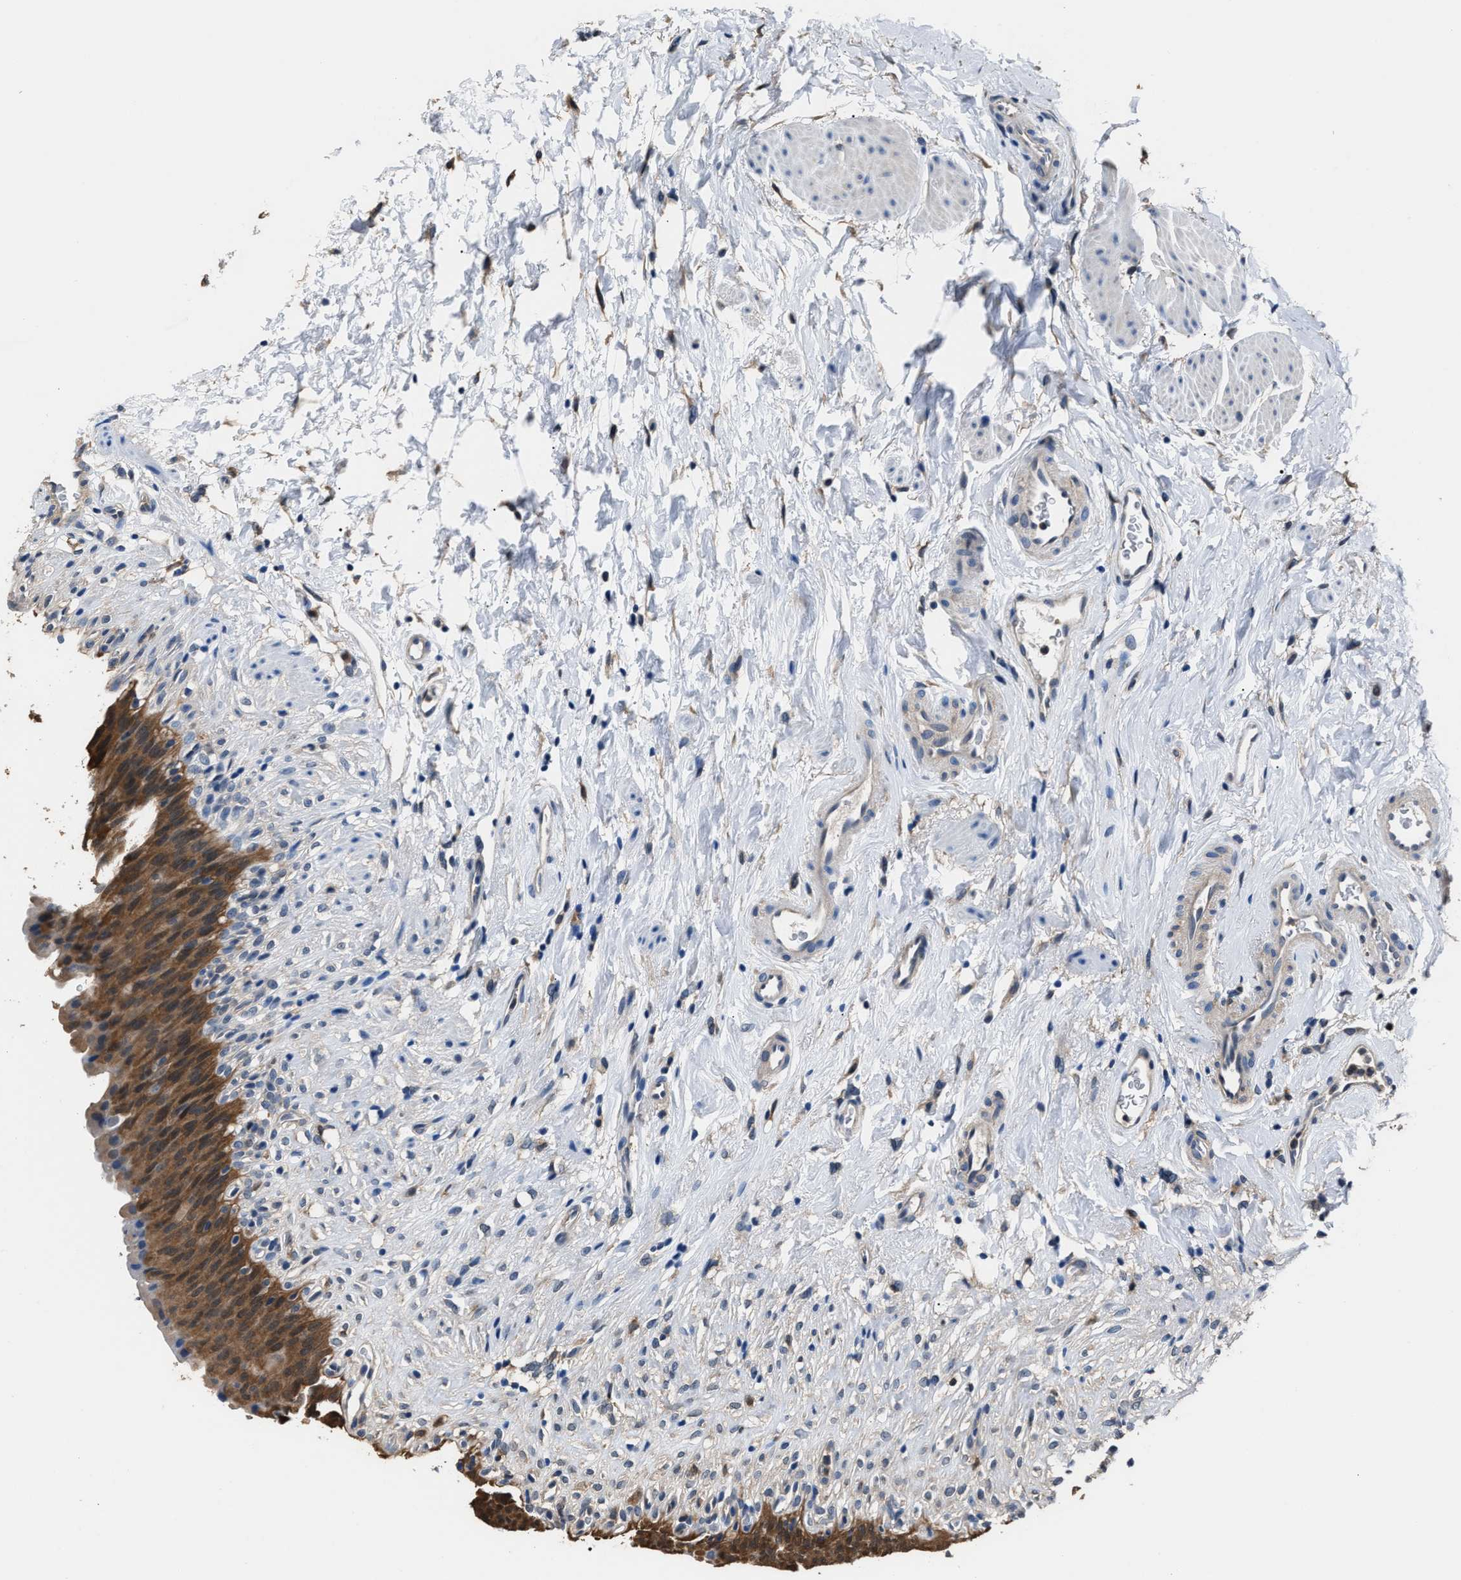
{"staining": {"intensity": "strong", "quantity": ">75%", "location": "cytoplasmic/membranous"}, "tissue": "urinary bladder", "cell_type": "Urothelial cells", "image_type": "normal", "snomed": [{"axis": "morphology", "description": "Normal tissue, NOS"}, {"axis": "topography", "description": "Urinary bladder"}], "caption": "Urinary bladder stained with immunohistochemistry (IHC) reveals strong cytoplasmic/membranous staining in about >75% of urothelial cells.", "gene": "GSTP1", "patient": {"sex": "female", "age": 79}}